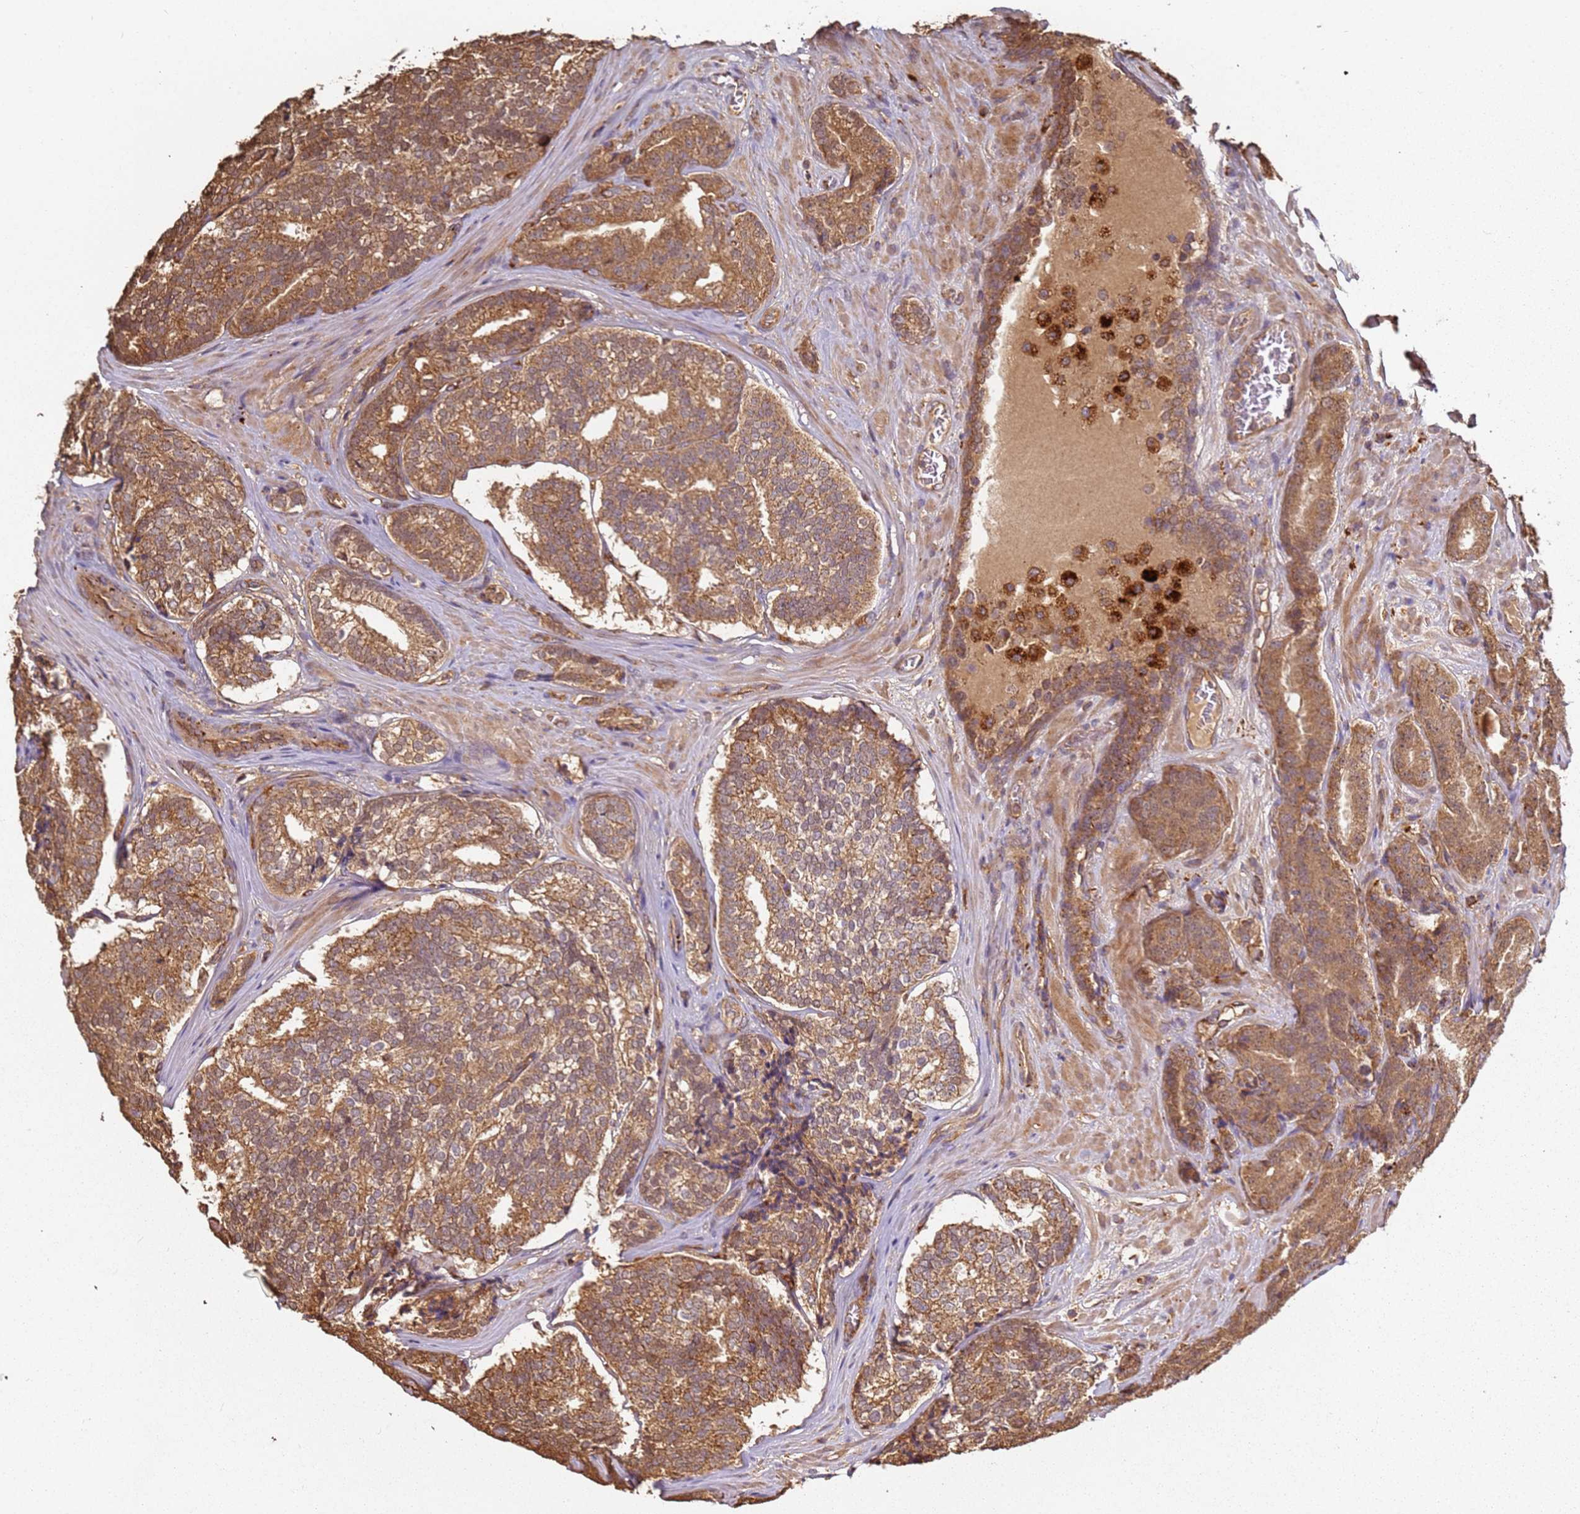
{"staining": {"intensity": "moderate", "quantity": ">75%", "location": "cytoplasmic/membranous"}, "tissue": "prostate cancer", "cell_type": "Tumor cells", "image_type": "cancer", "snomed": [{"axis": "morphology", "description": "Adenocarcinoma, High grade"}, {"axis": "topography", "description": "Prostate"}], "caption": "A brown stain shows moderate cytoplasmic/membranous positivity of a protein in prostate cancer (high-grade adenocarcinoma) tumor cells. The protein of interest is shown in brown color, while the nuclei are stained blue.", "gene": "SCGB2B2", "patient": {"sex": "male", "age": 63}}